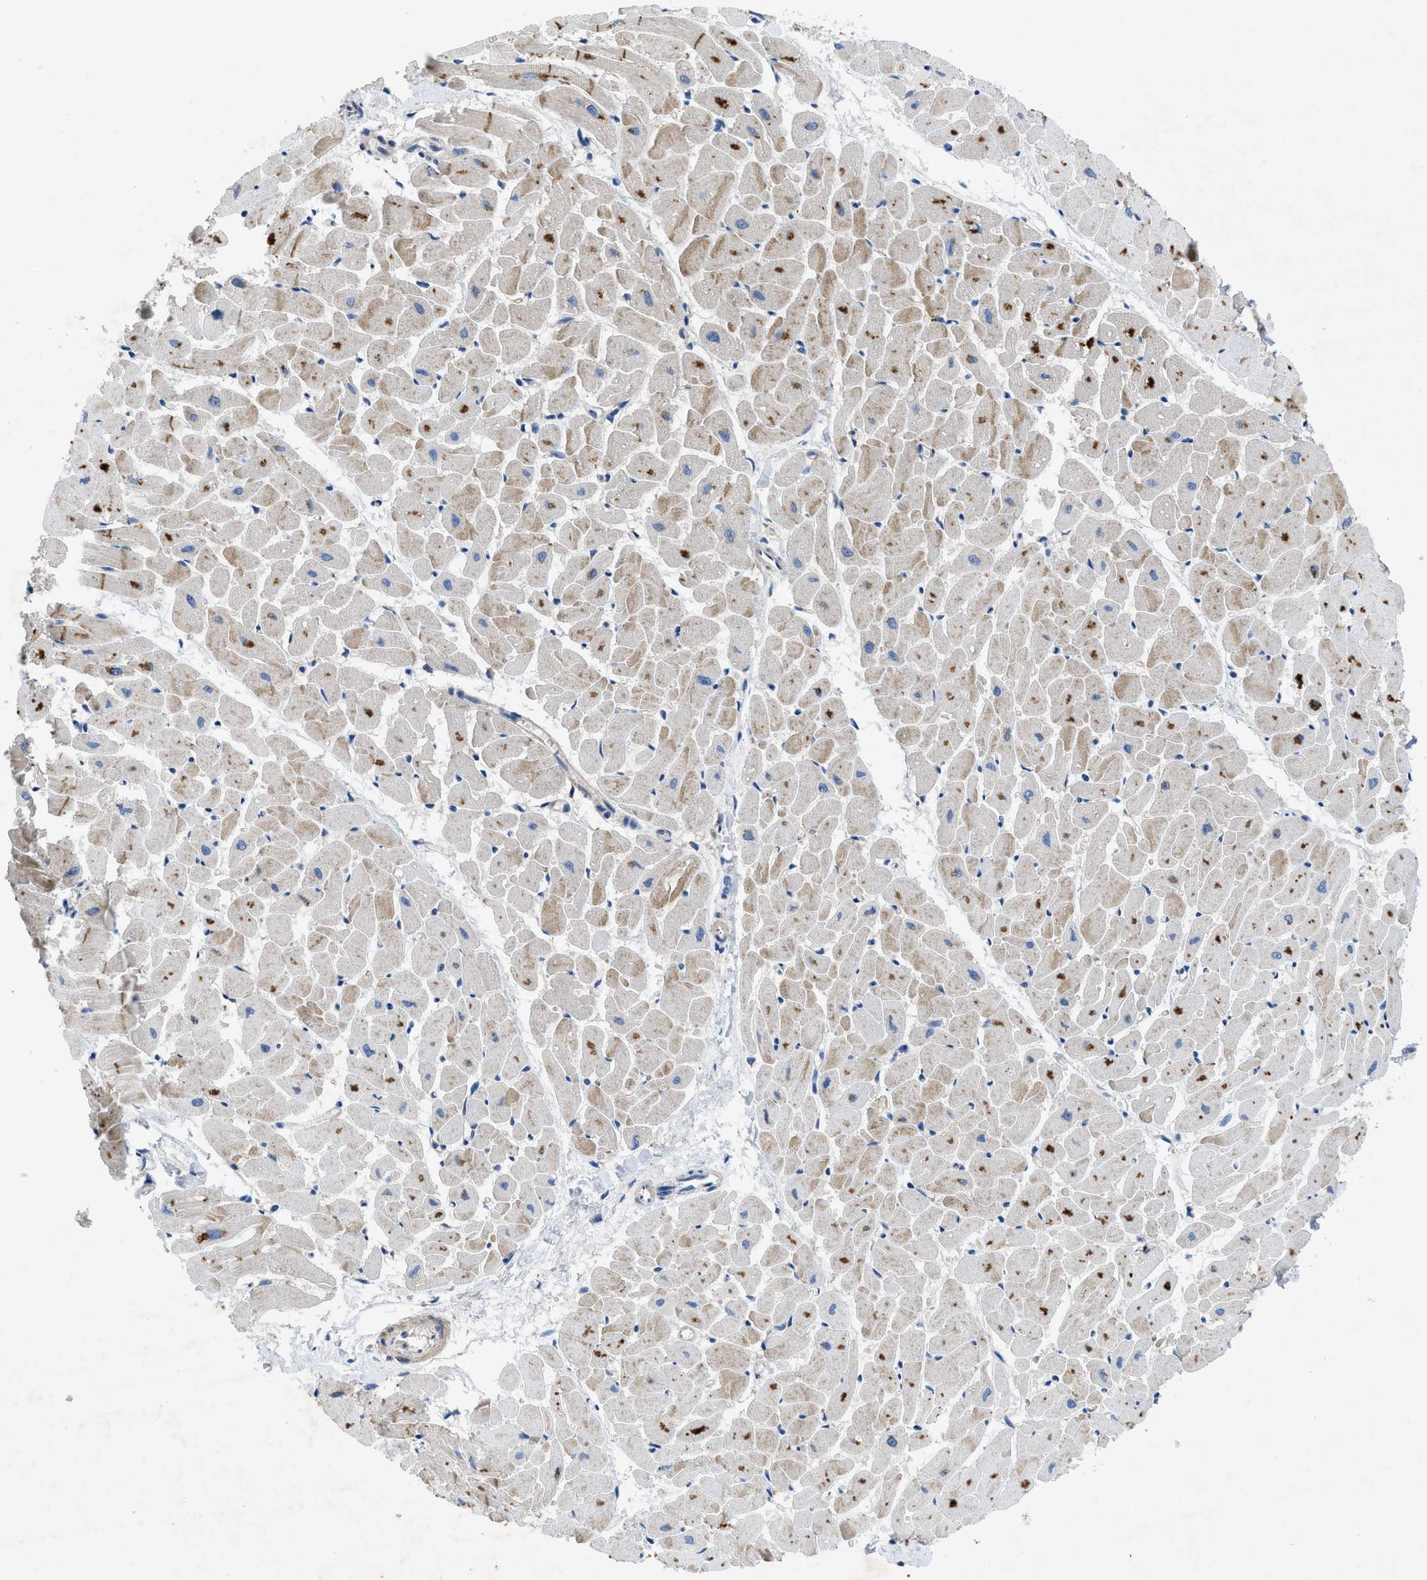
{"staining": {"intensity": "moderate", "quantity": "25%-75%", "location": "cytoplasmic/membranous"}, "tissue": "heart muscle", "cell_type": "Cardiomyocytes", "image_type": "normal", "snomed": [{"axis": "morphology", "description": "Normal tissue, NOS"}, {"axis": "topography", "description": "Heart"}], "caption": "Brown immunohistochemical staining in normal human heart muscle reveals moderate cytoplasmic/membranous positivity in approximately 25%-75% of cardiomyocytes.", "gene": "PANX1", "patient": {"sex": "female", "age": 19}}